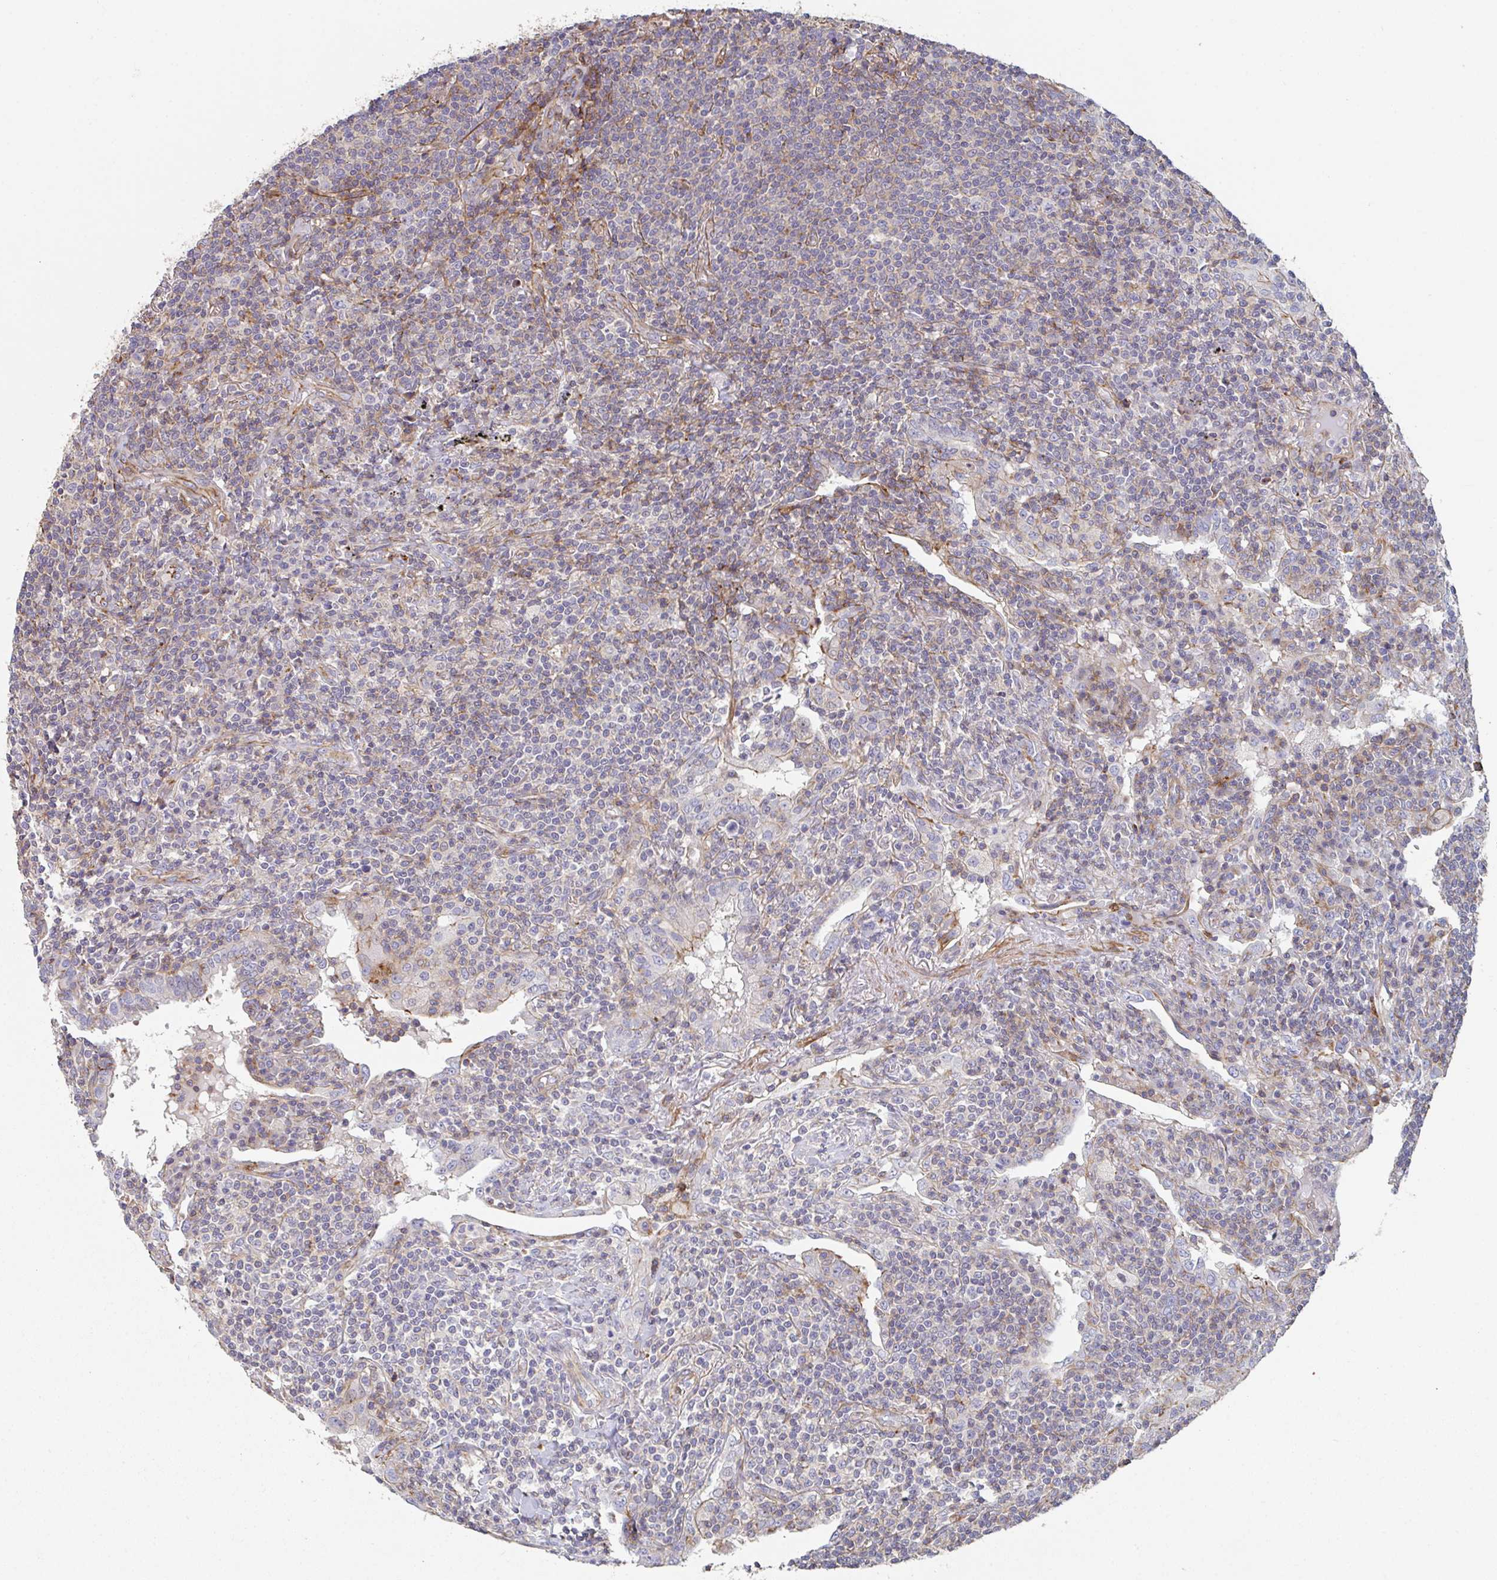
{"staining": {"intensity": "negative", "quantity": "none", "location": "none"}, "tissue": "lymphoma", "cell_type": "Tumor cells", "image_type": "cancer", "snomed": [{"axis": "morphology", "description": "Malignant lymphoma, non-Hodgkin's type, Low grade"}, {"axis": "topography", "description": "Lung"}], "caption": "Immunohistochemistry (IHC) photomicrograph of human malignant lymphoma, non-Hodgkin's type (low-grade) stained for a protein (brown), which reveals no positivity in tumor cells.", "gene": "FZD2", "patient": {"sex": "female", "age": 71}}